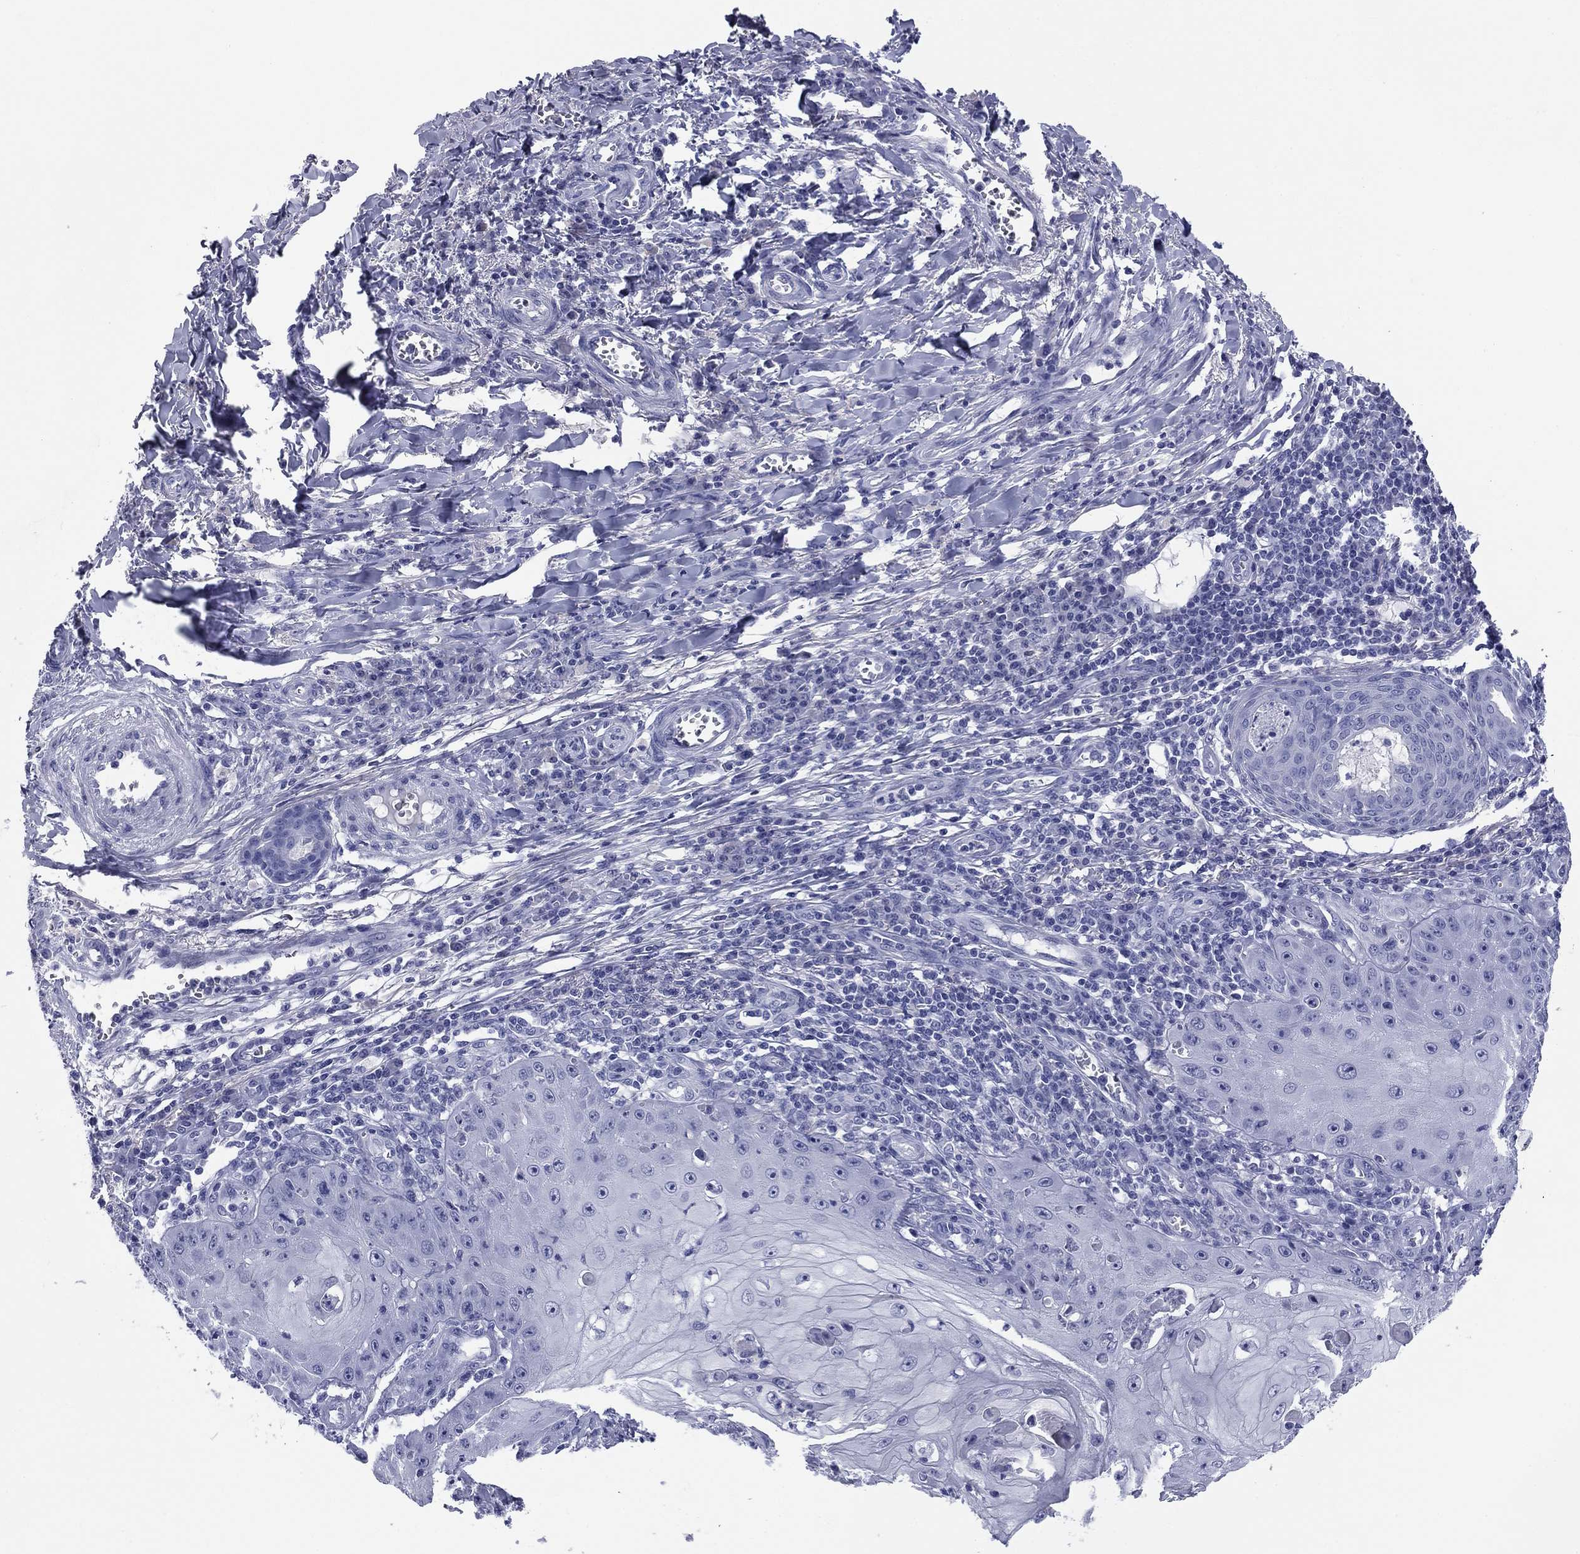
{"staining": {"intensity": "negative", "quantity": "none", "location": "none"}, "tissue": "skin cancer", "cell_type": "Tumor cells", "image_type": "cancer", "snomed": [{"axis": "morphology", "description": "Squamous cell carcinoma, NOS"}, {"axis": "topography", "description": "Skin"}], "caption": "Tumor cells are negative for brown protein staining in squamous cell carcinoma (skin). The staining is performed using DAB brown chromogen with nuclei counter-stained in using hematoxylin.", "gene": "ABCC2", "patient": {"sex": "male", "age": 70}}